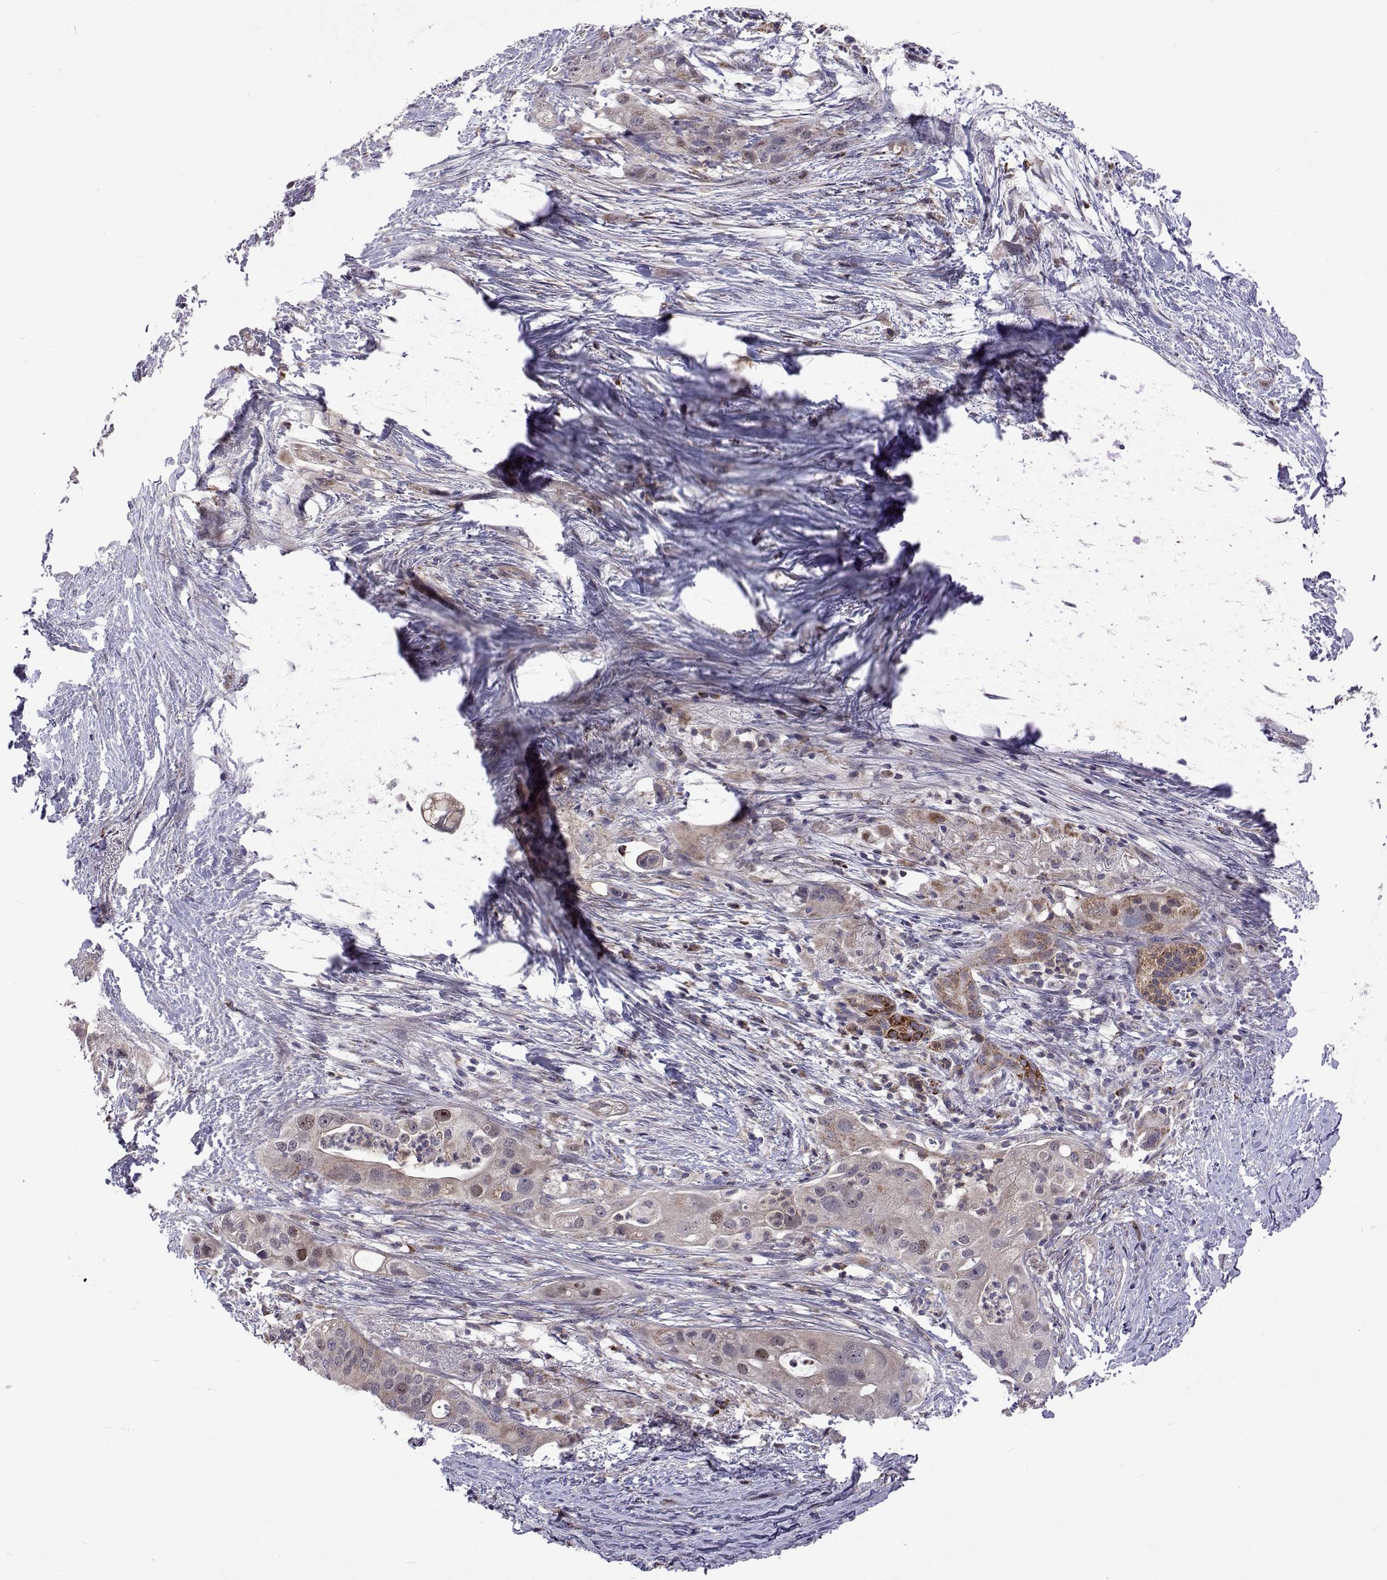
{"staining": {"intensity": "negative", "quantity": "none", "location": "none"}, "tissue": "pancreatic cancer", "cell_type": "Tumor cells", "image_type": "cancer", "snomed": [{"axis": "morphology", "description": "Adenocarcinoma, NOS"}, {"axis": "topography", "description": "Pancreas"}], "caption": "Protein analysis of pancreatic cancer shows no significant positivity in tumor cells. Brightfield microscopy of immunohistochemistry (IHC) stained with DAB (brown) and hematoxylin (blue), captured at high magnification.", "gene": "DHTKD1", "patient": {"sex": "female", "age": 72}}